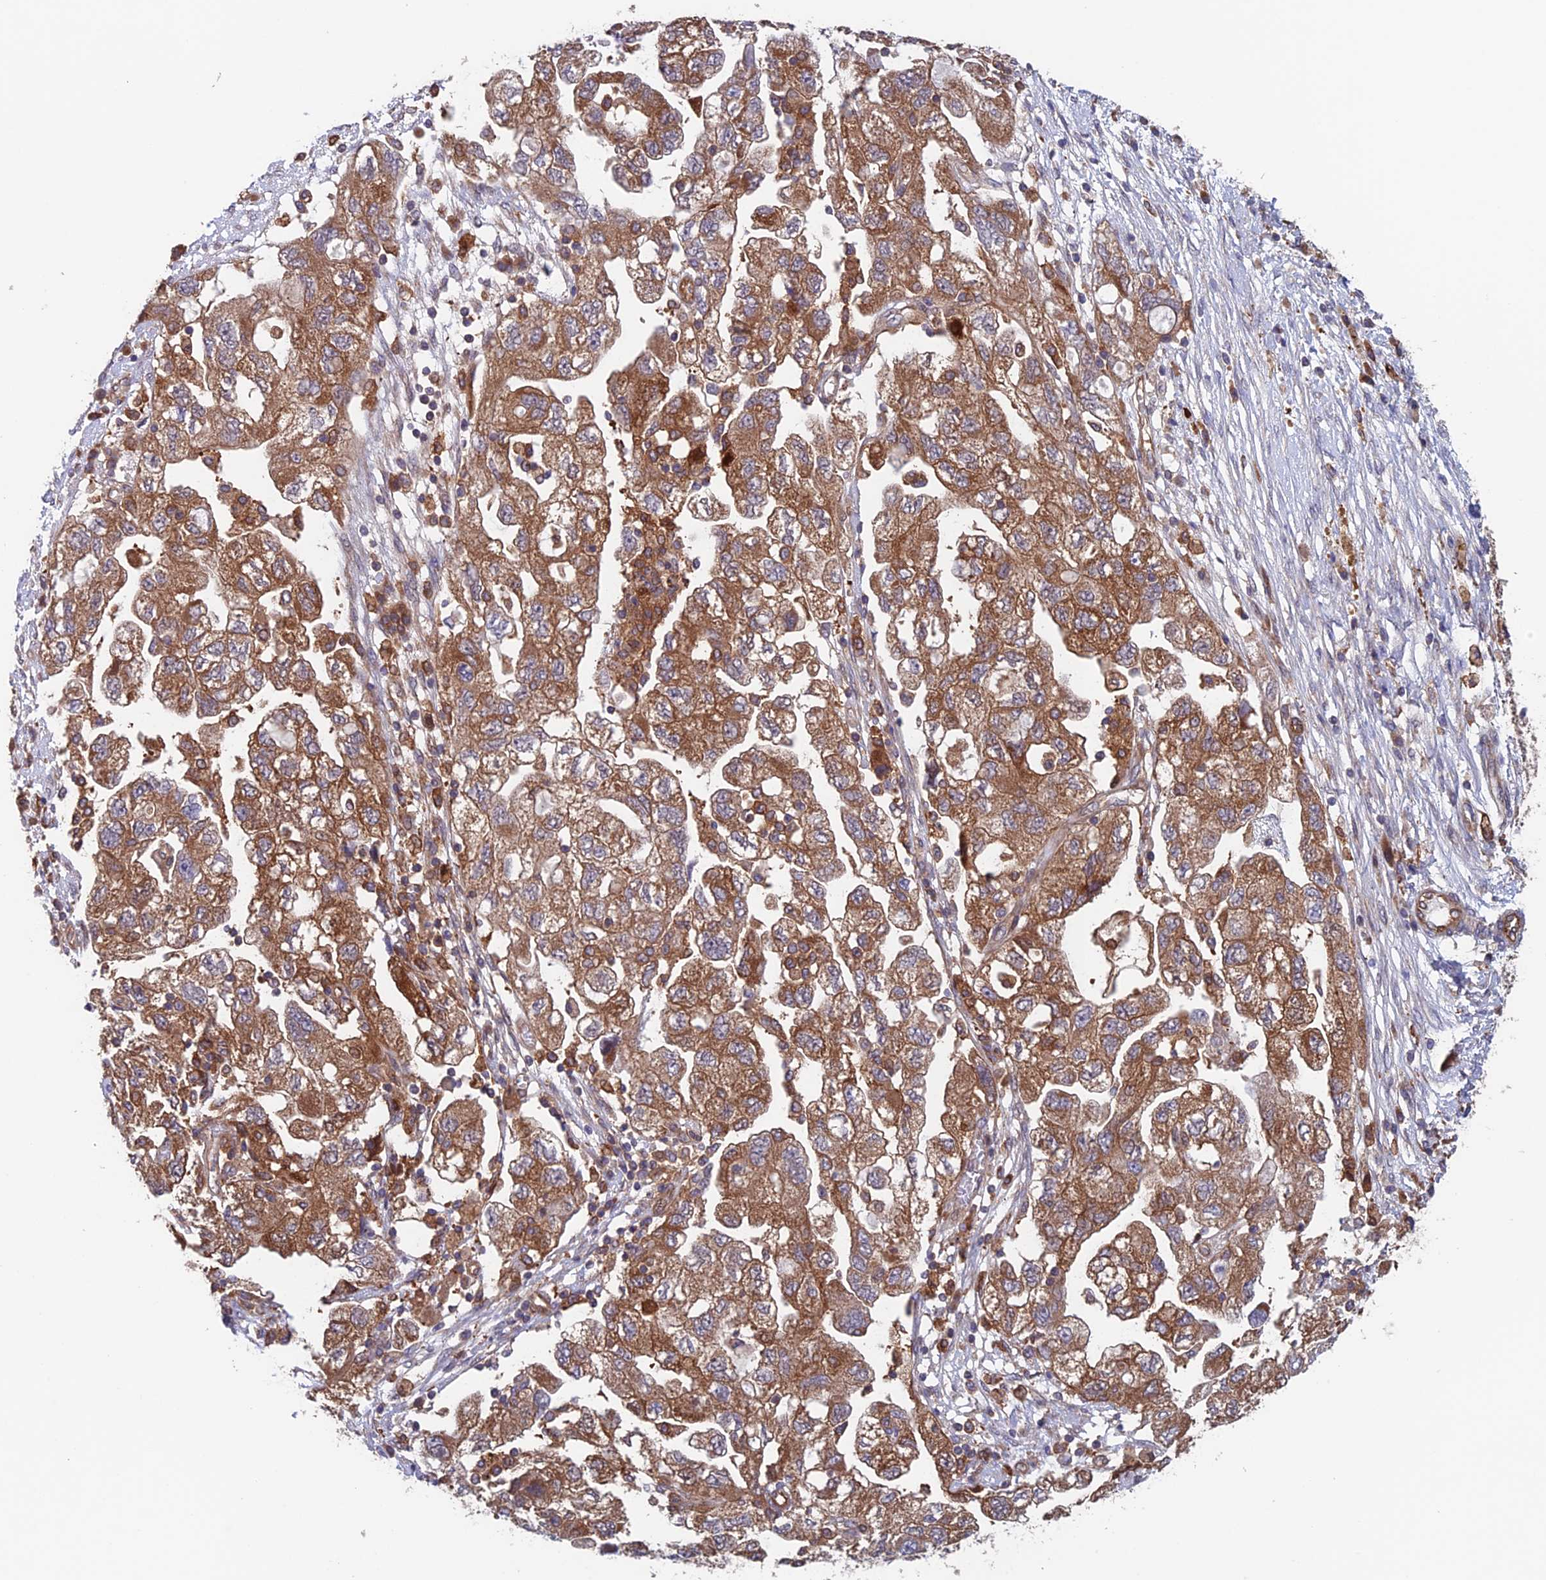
{"staining": {"intensity": "moderate", "quantity": ">75%", "location": "cytoplasmic/membranous"}, "tissue": "ovarian cancer", "cell_type": "Tumor cells", "image_type": "cancer", "snomed": [{"axis": "morphology", "description": "Carcinoma, NOS"}, {"axis": "morphology", "description": "Cystadenocarcinoma, serous, NOS"}, {"axis": "topography", "description": "Ovary"}], "caption": "Human ovarian carcinoma stained with a protein marker shows moderate staining in tumor cells.", "gene": "NUDT16L1", "patient": {"sex": "female", "age": 69}}